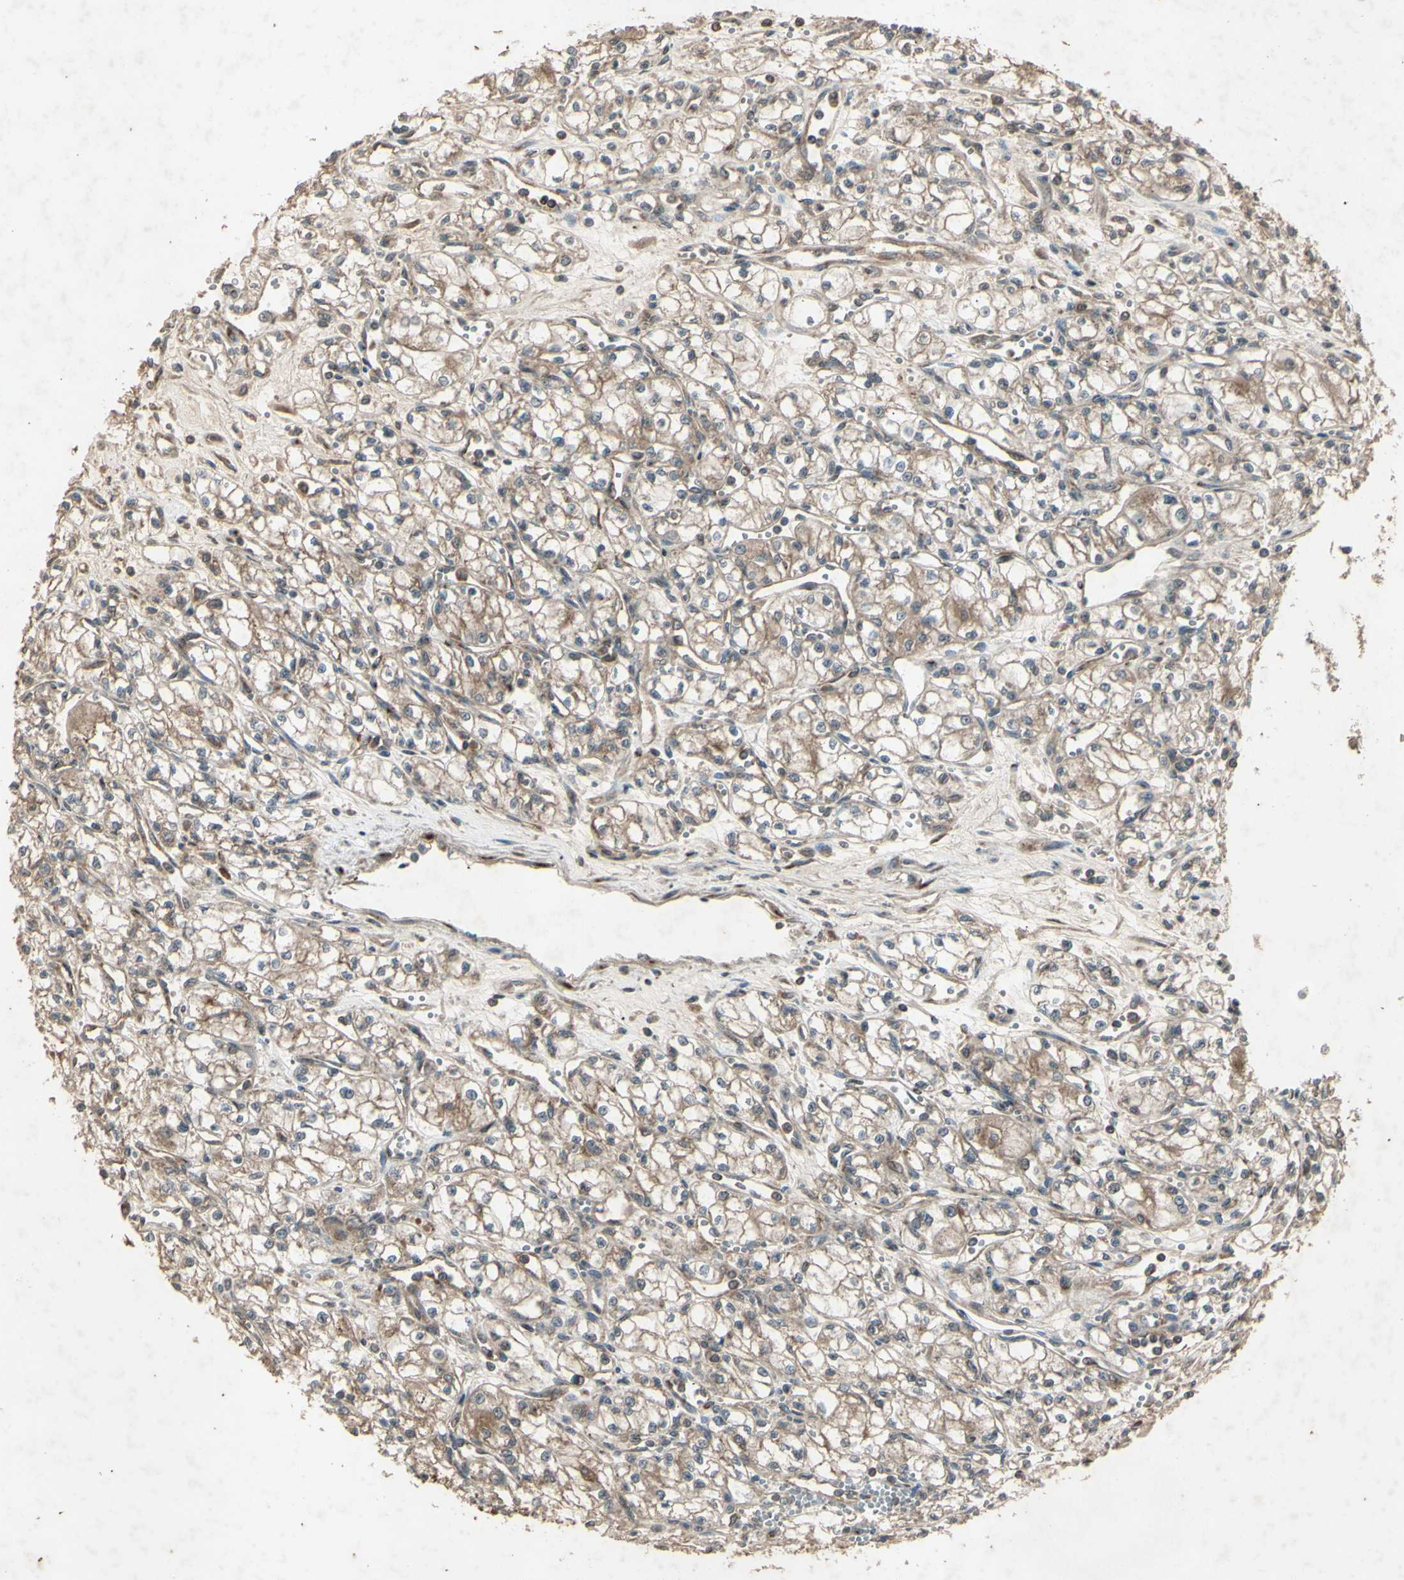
{"staining": {"intensity": "moderate", "quantity": ">75%", "location": "cytoplasmic/membranous"}, "tissue": "renal cancer", "cell_type": "Tumor cells", "image_type": "cancer", "snomed": [{"axis": "morphology", "description": "Normal tissue, NOS"}, {"axis": "morphology", "description": "Adenocarcinoma, NOS"}, {"axis": "topography", "description": "Kidney"}], "caption": "Approximately >75% of tumor cells in human renal cancer (adenocarcinoma) show moderate cytoplasmic/membranous protein positivity as visualized by brown immunohistochemical staining.", "gene": "AP1G1", "patient": {"sex": "male", "age": 59}}